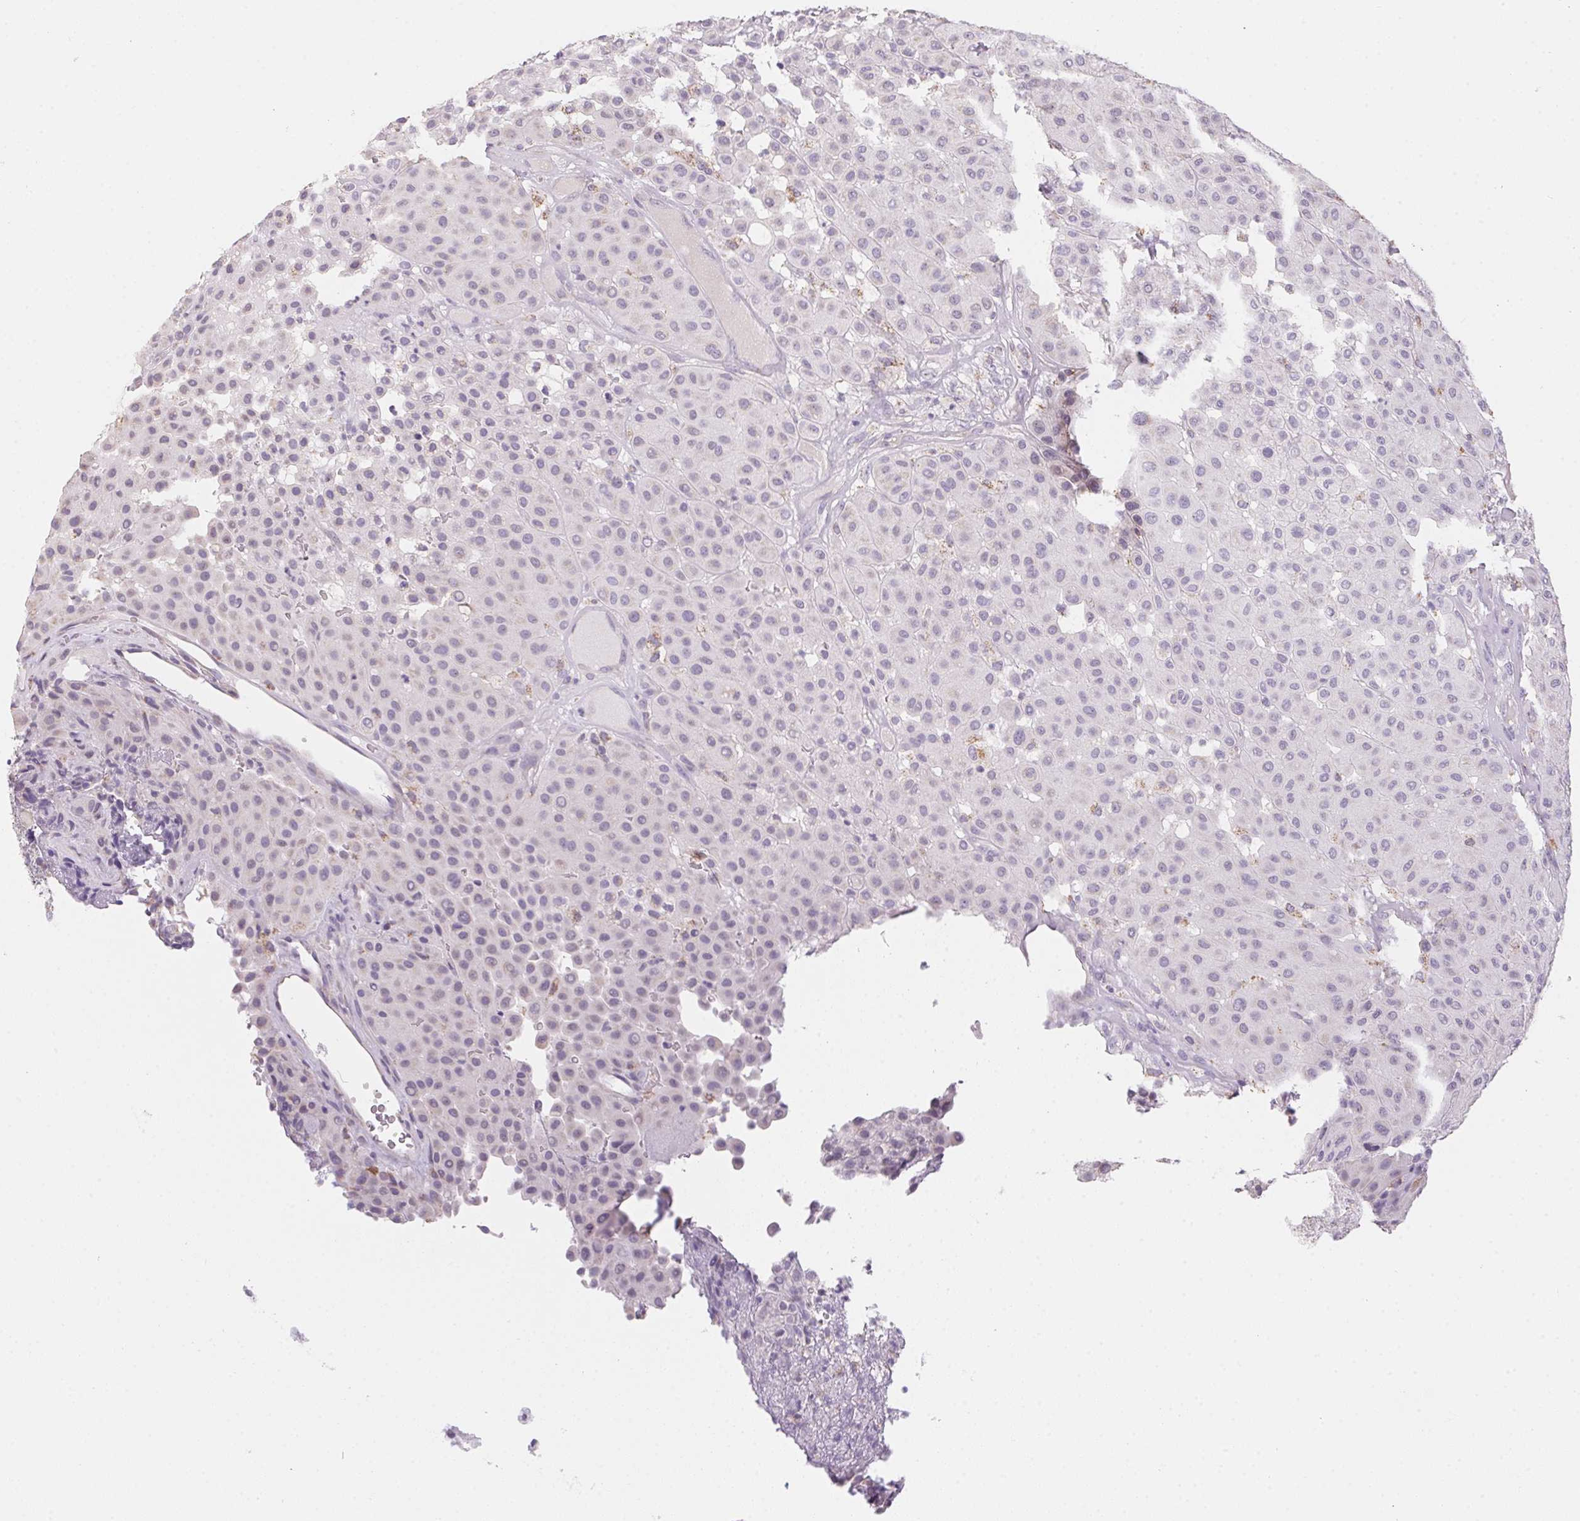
{"staining": {"intensity": "negative", "quantity": "none", "location": "none"}, "tissue": "melanoma", "cell_type": "Tumor cells", "image_type": "cancer", "snomed": [{"axis": "morphology", "description": "Malignant melanoma, Metastatic site"}, {"axis": "topography", "description": "Smooth muscle"}], "caption": "DAB immunohistochemical staining of melanoma exhibits no significant staining in tumor cells.", "gene": "PRPH", "patient": {"sex": "male", "age": 41}}